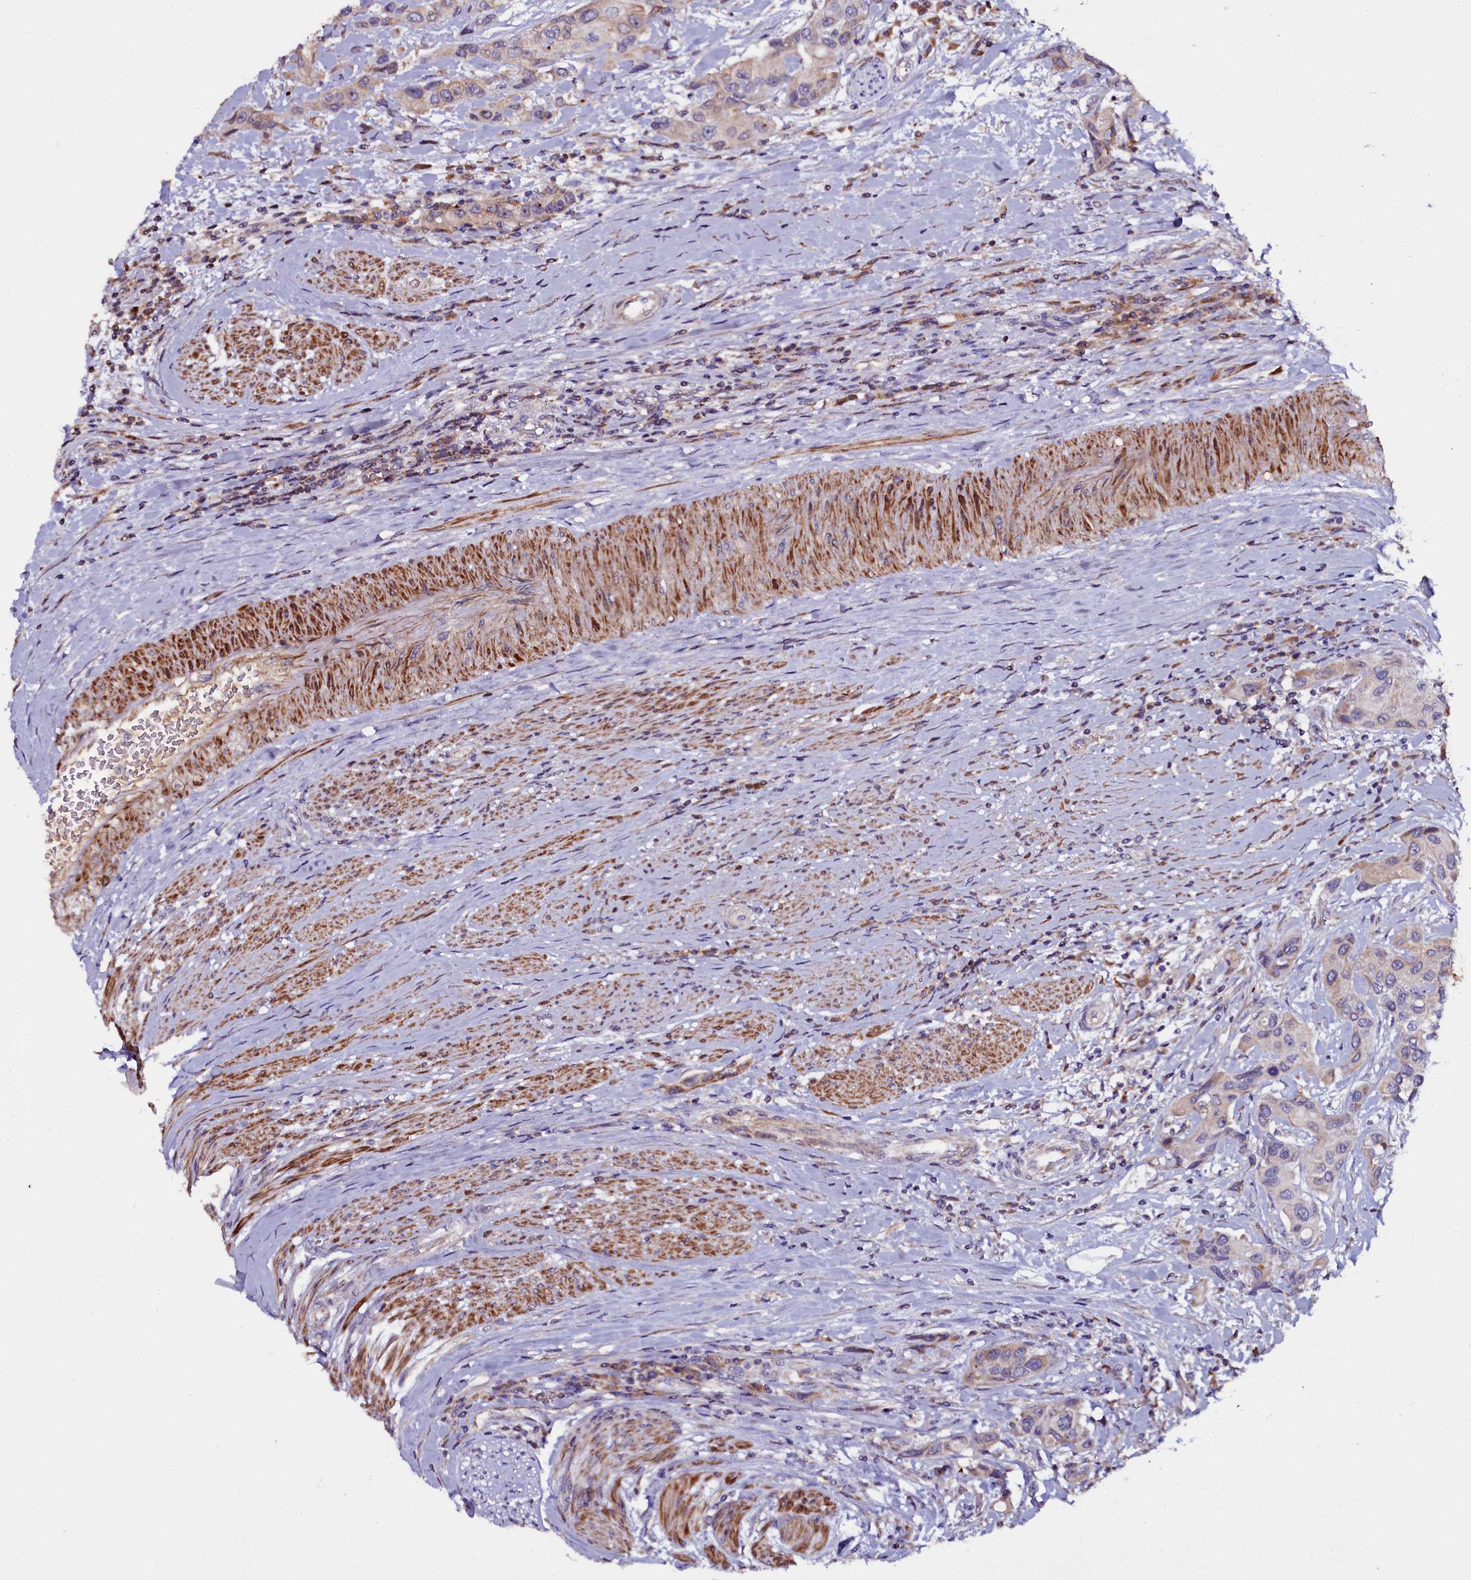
{"staining": {"intensity": "weak", "quantity": "<25%", "location": "cytoplasmic/membranous"}, "tissue": "urothelial cancer", "cell_type": "Tumor cells", "image_type": "cancer", "snomed": [{"axis": "morphology", "description": "Normal tissue, NOS"}, {"axis": "morphology", "description": "Urothelial carcinoma, High grade"}, {"axis": "topography", "description": "Vascular tissue"}, {"axis": "topography", "description": "Urinary bladder"}], "caption": "Immunohistochemistry (IHC) micrograph of neoplastic tissue: high-grade urothelial carcinoma stained with DAB (3,3'-diaminobenzidine) exhibits no significant protein positivity in tumor cells.", "gene": "NAA80", "patient": {"sex": "female", "age": 56}}